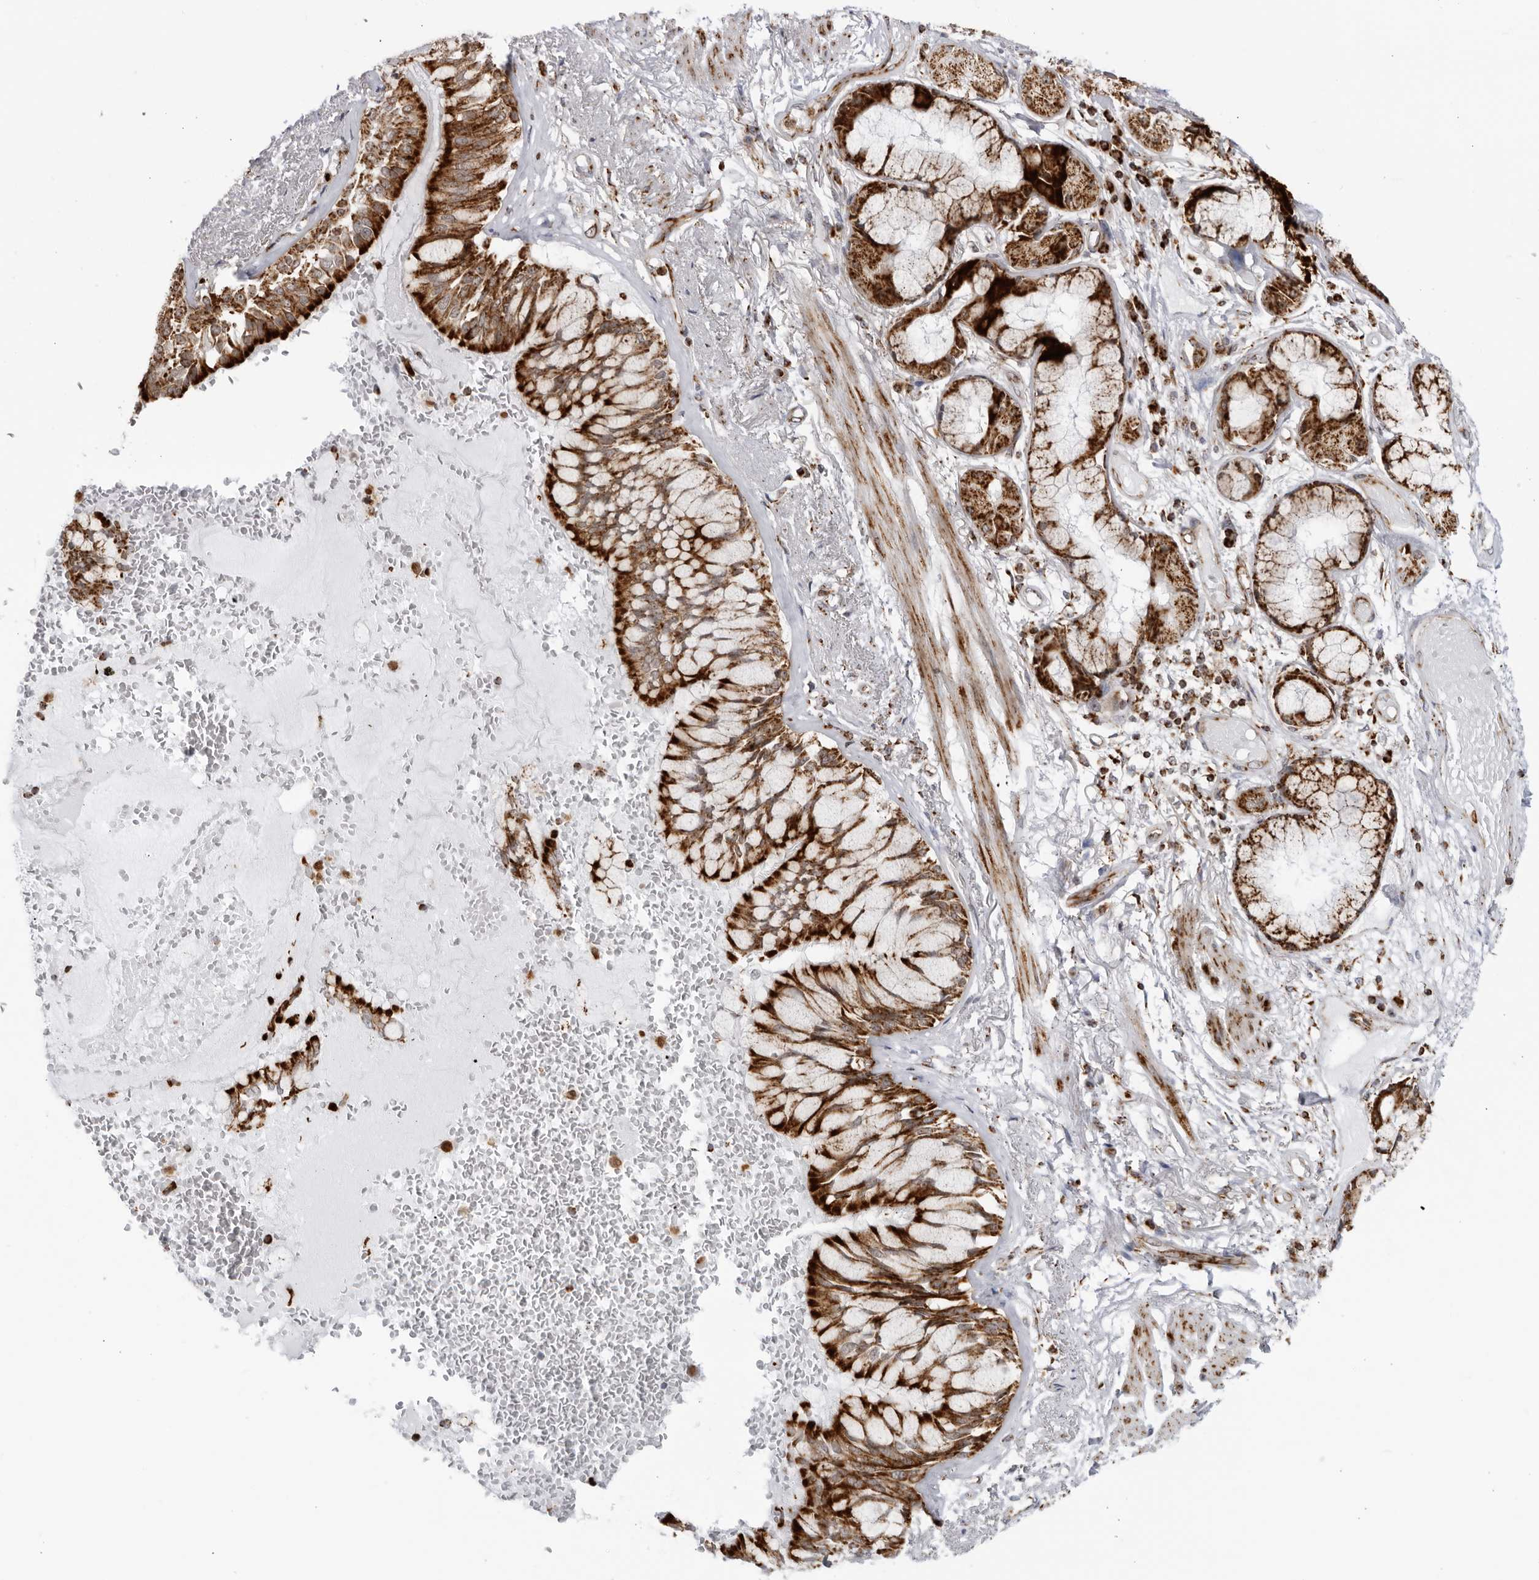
{"staining": {"intensity": "moderate", "quantity": "25%-75%", "location": "cytoplasmic/membranous"}, "tissue": "adipose tissue", "cell_type": "Adipocytes", "image_type": "normal", "snomed": [{"axis": "morphology", "description": "Normal tissue, NOS"}, {"axis": "topography", "description": "Bronchus"}], "caption": "This image displays unremarkable adipose tissue stained with IHC to label a protein in brown. The cytoplasmic/membranous of adipocytes show moderate positivity for the protein. Nuclei are counter-stained blue.", "gene": "RBM34", "patient": {"sex": "male", "age": 66}}